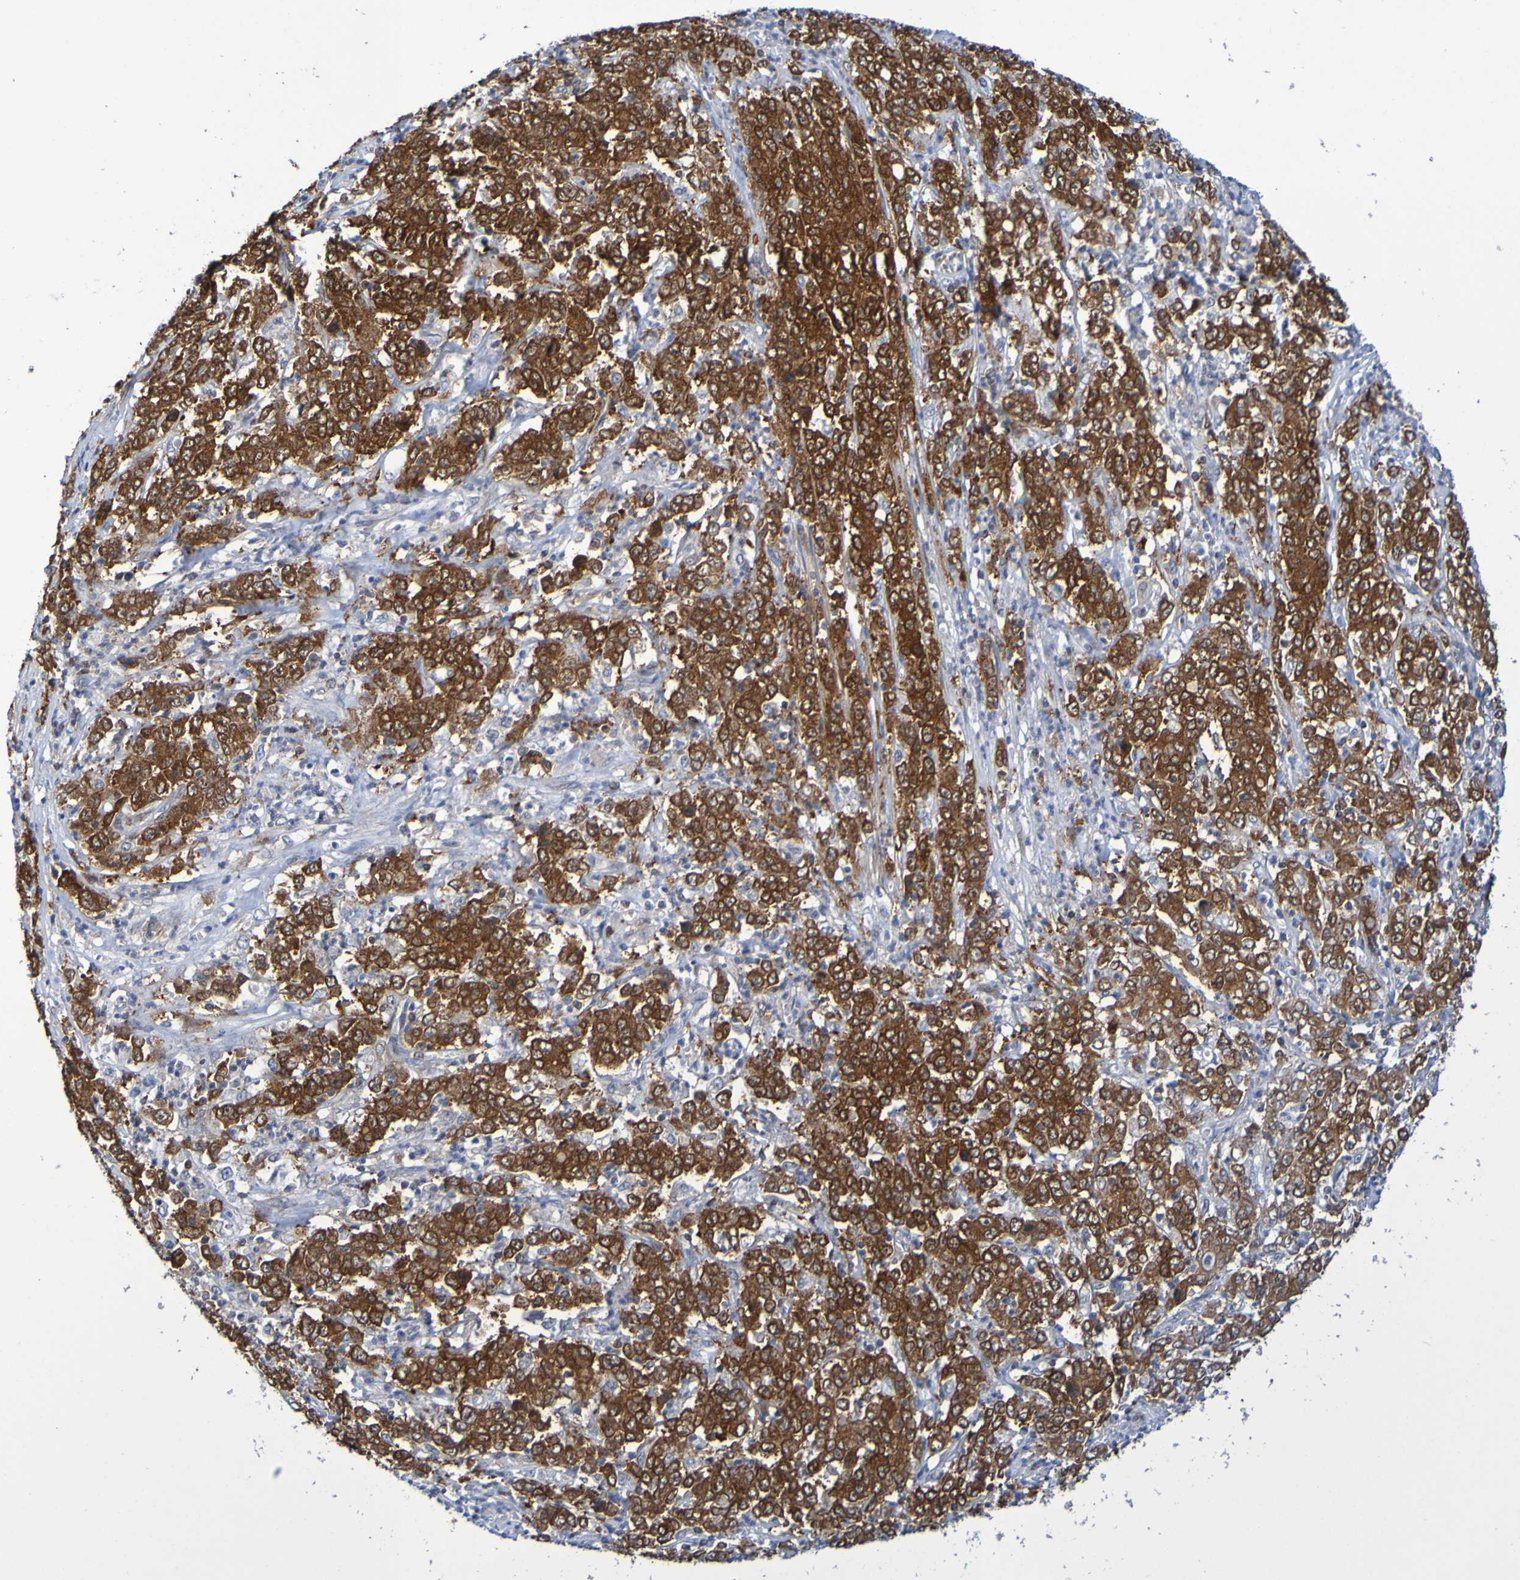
{"staining": {"intensity": "strong", "quantity": ">75%", "location": "cytoplasmic/membranous"}, "tissue": "stomach cancer", "cell_type": "Tumor cells", "image_type": "cancer", "snomed": [{"axis": "morphology", "description": "Adenocarcinoma, NOS"}, {"axis": "topography", "description": "Stomach, lower"}], "caption": "A photomicrograph of human stomach cancer stained for a protein displays strong cytoplasmic/membranous brown staining in tumor cells.", "gene": "ATIC", "patient": {"sex": "female", "age": 71}}